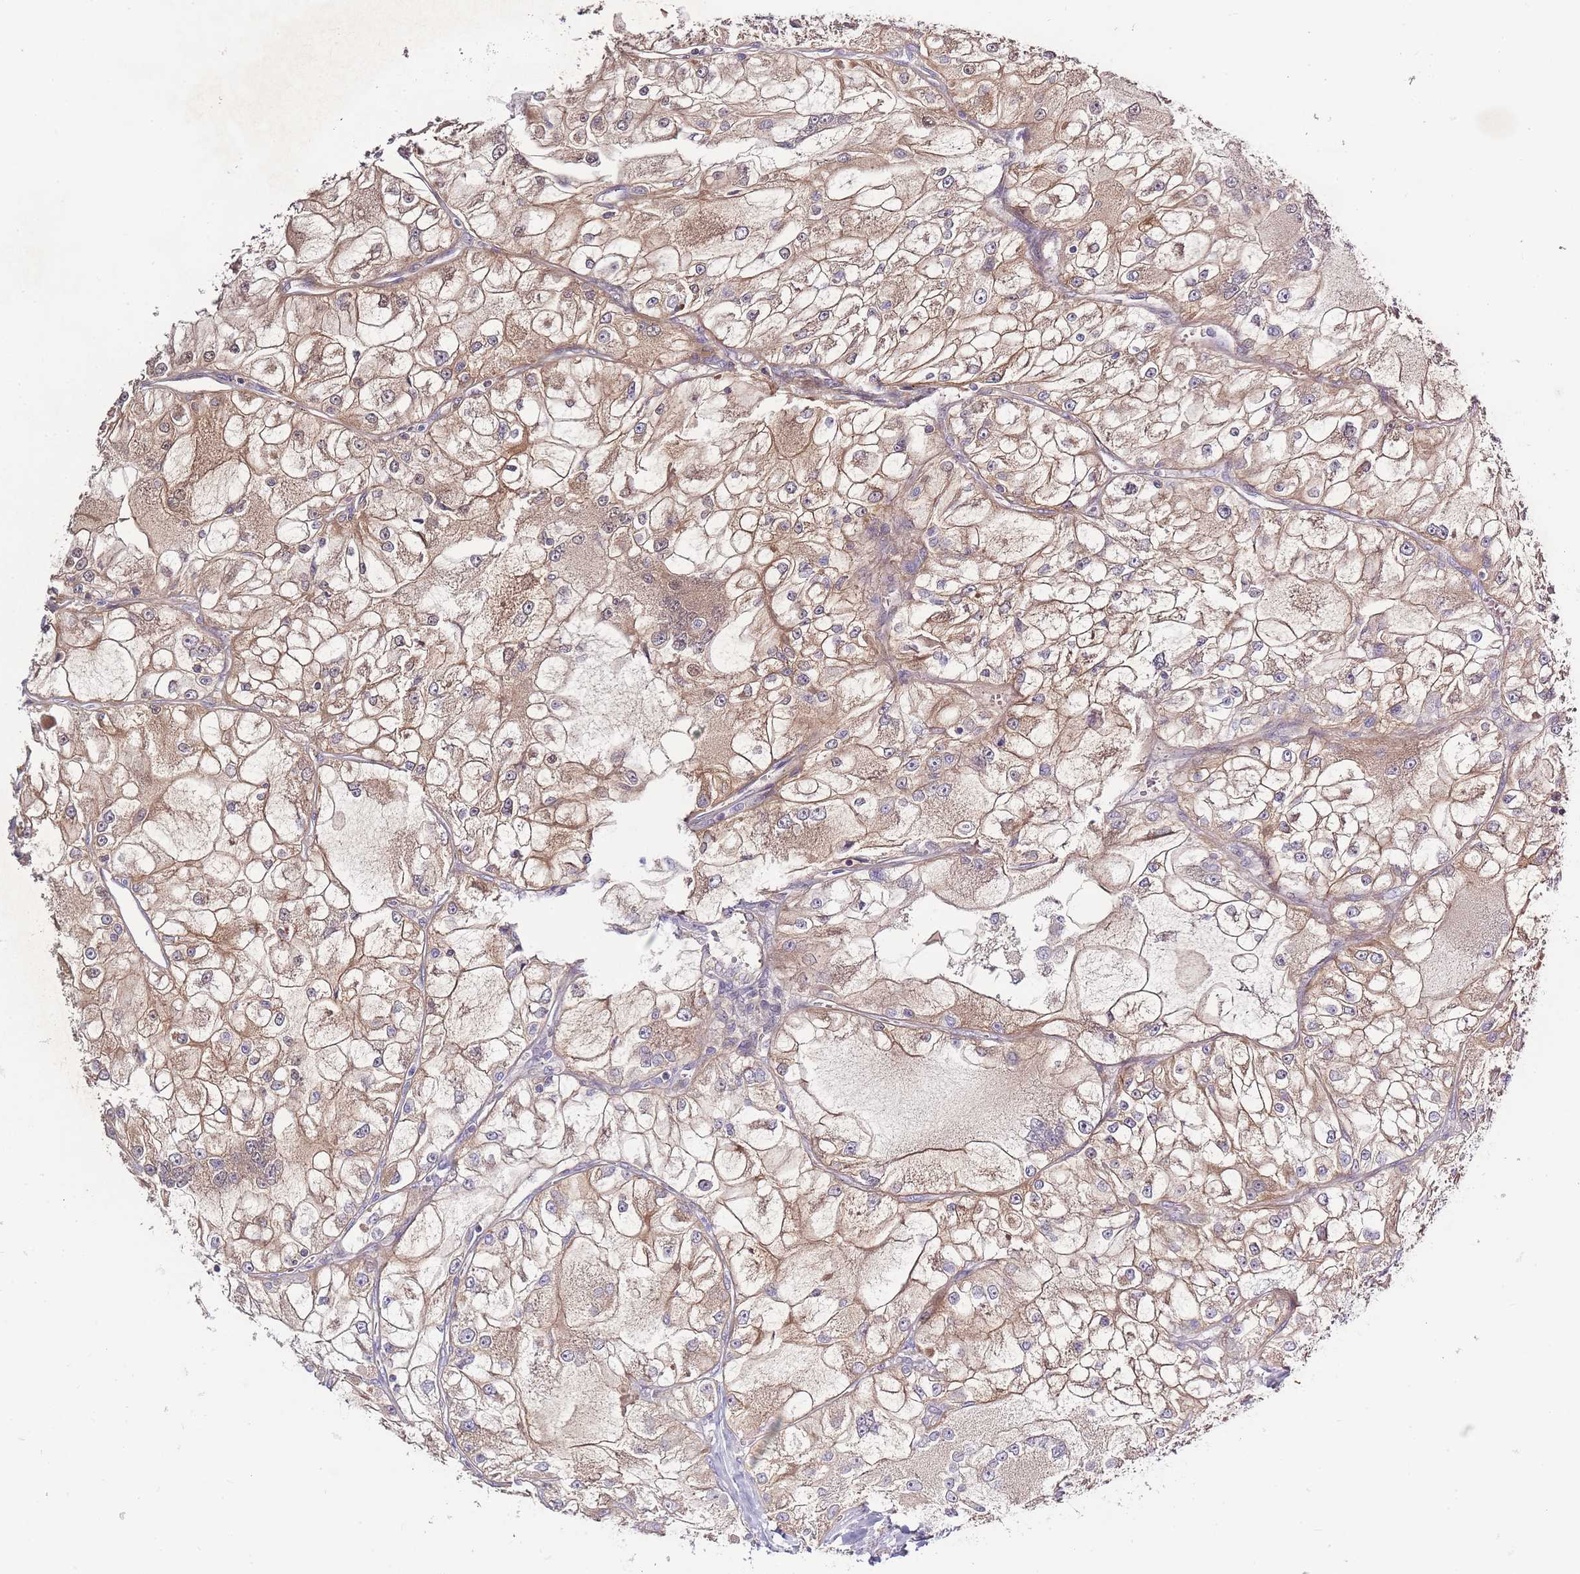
{"staining": {"intensity": "moderate", "quantity": "25%-75%", "location": "cytoplasmic/membranous"}, "tissue": "renal cancer", "cell_type": "Tumor cells", "image_type": "cancer", "snomed": [{"axis": "morphology", "description": "Adenocarcinoma, NOS"}, {"axis": "topography", "description": "Kidney"}], "caption": "Brown immunohistochemical staining in renal cancer exhibits moderate cytoplasmic/membranous positivity in about 25%-75% of tumor cells.", "gene": "SPHKAP", "patient": {"sex": "female", "age": 72}}